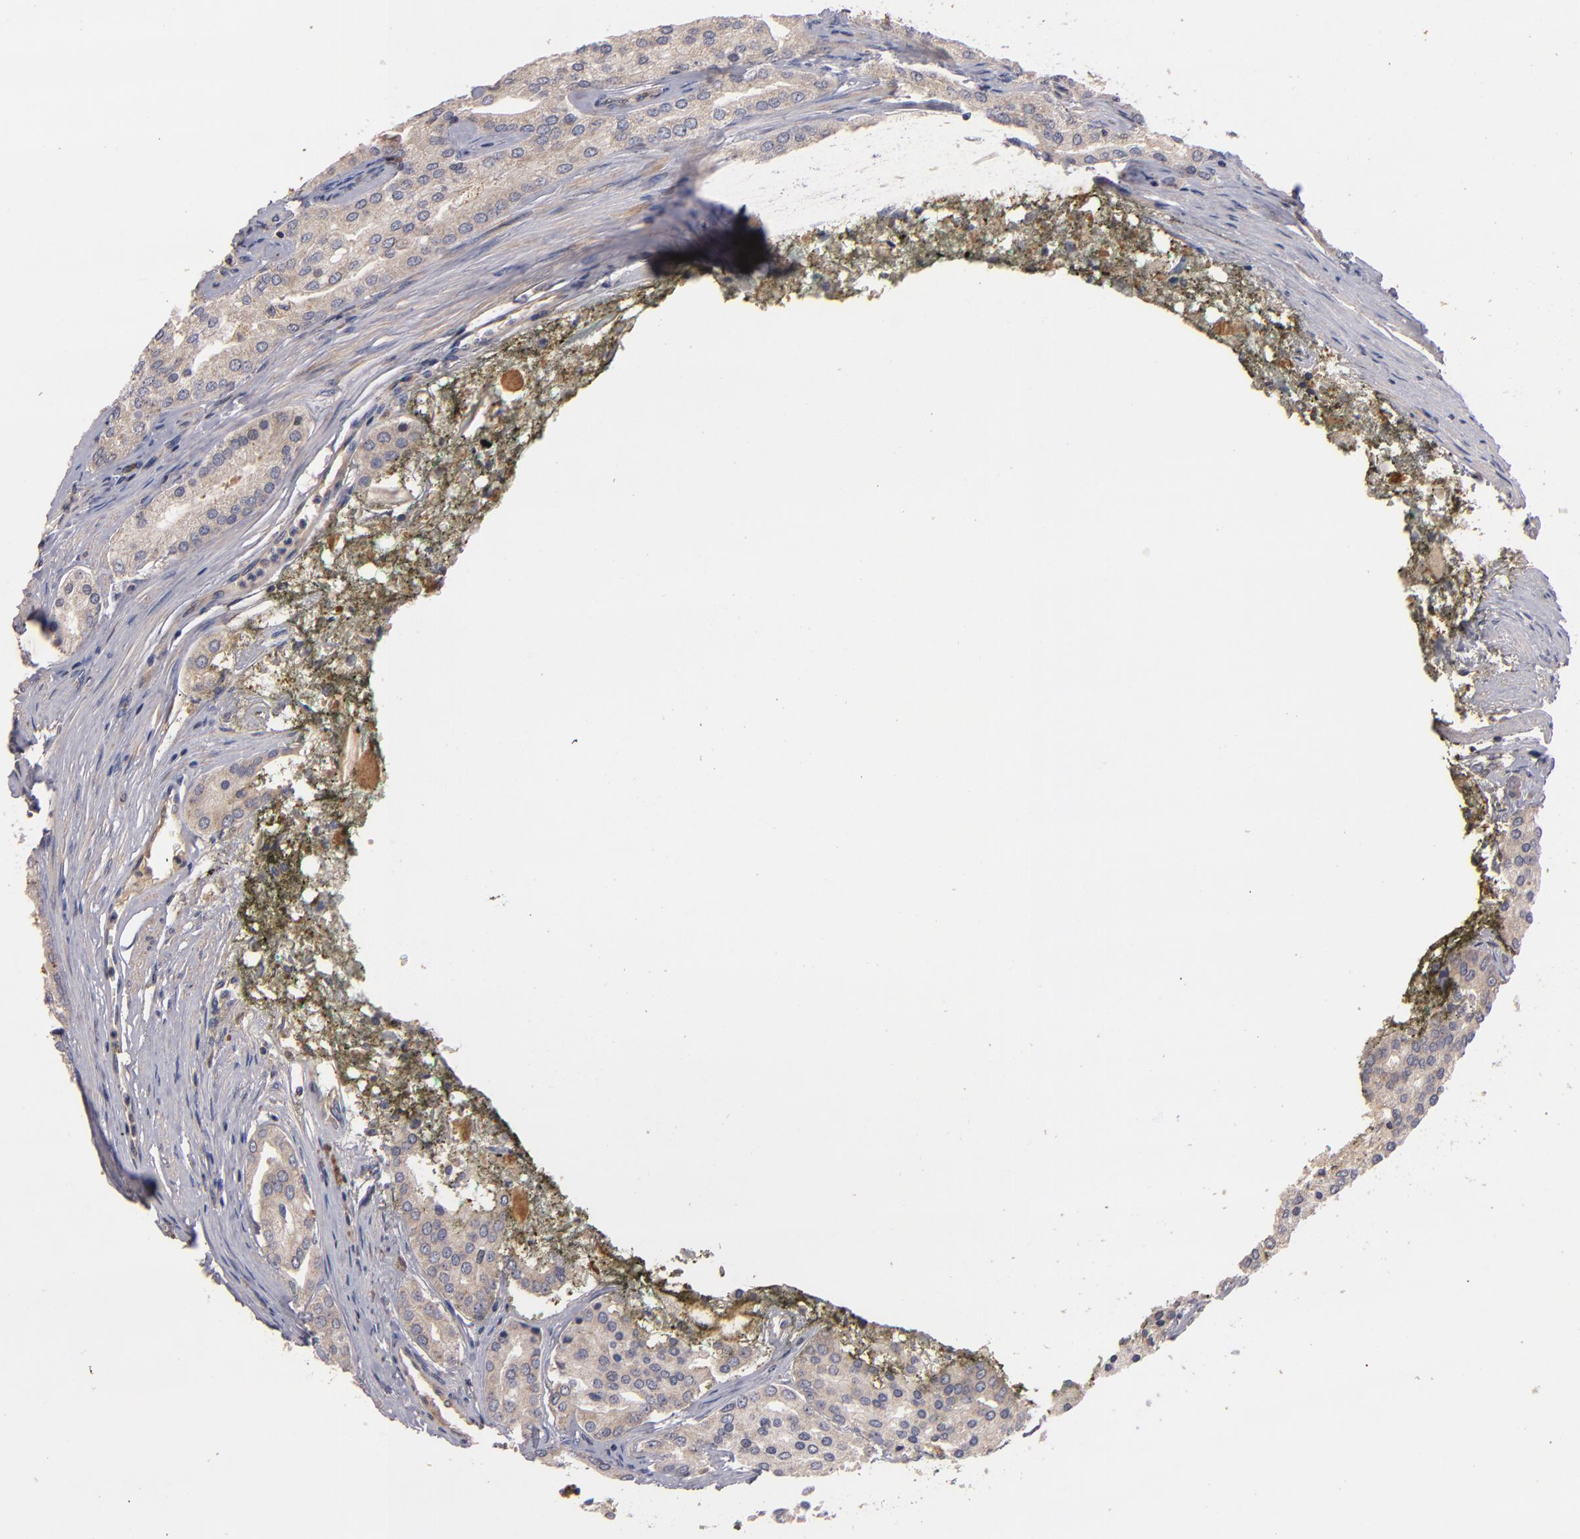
{"staining": {"intensity": "moderate", "quantity": ">75%", "location": "cytoplasmic/membranous"}, "tissue": "prostate cancer", "cell_type": "Tumor cells", "image_type": "cancer", "snomed": [{"axis": "morphology", "description": "Adenocarcinoma, High grade"}, {"axis": "topography", "description": "Prostate"}], "caption": "Prostate cancer stained with DAB (3,3'-diaminobenzidine) immunohistochemistry (IHC) displays medium levels of moderate cytoplasmic/membranous expression in approximately >75% of tumor cells.", "gene": "UPF3B", "patient": {"sex": "male", "age": 64}}